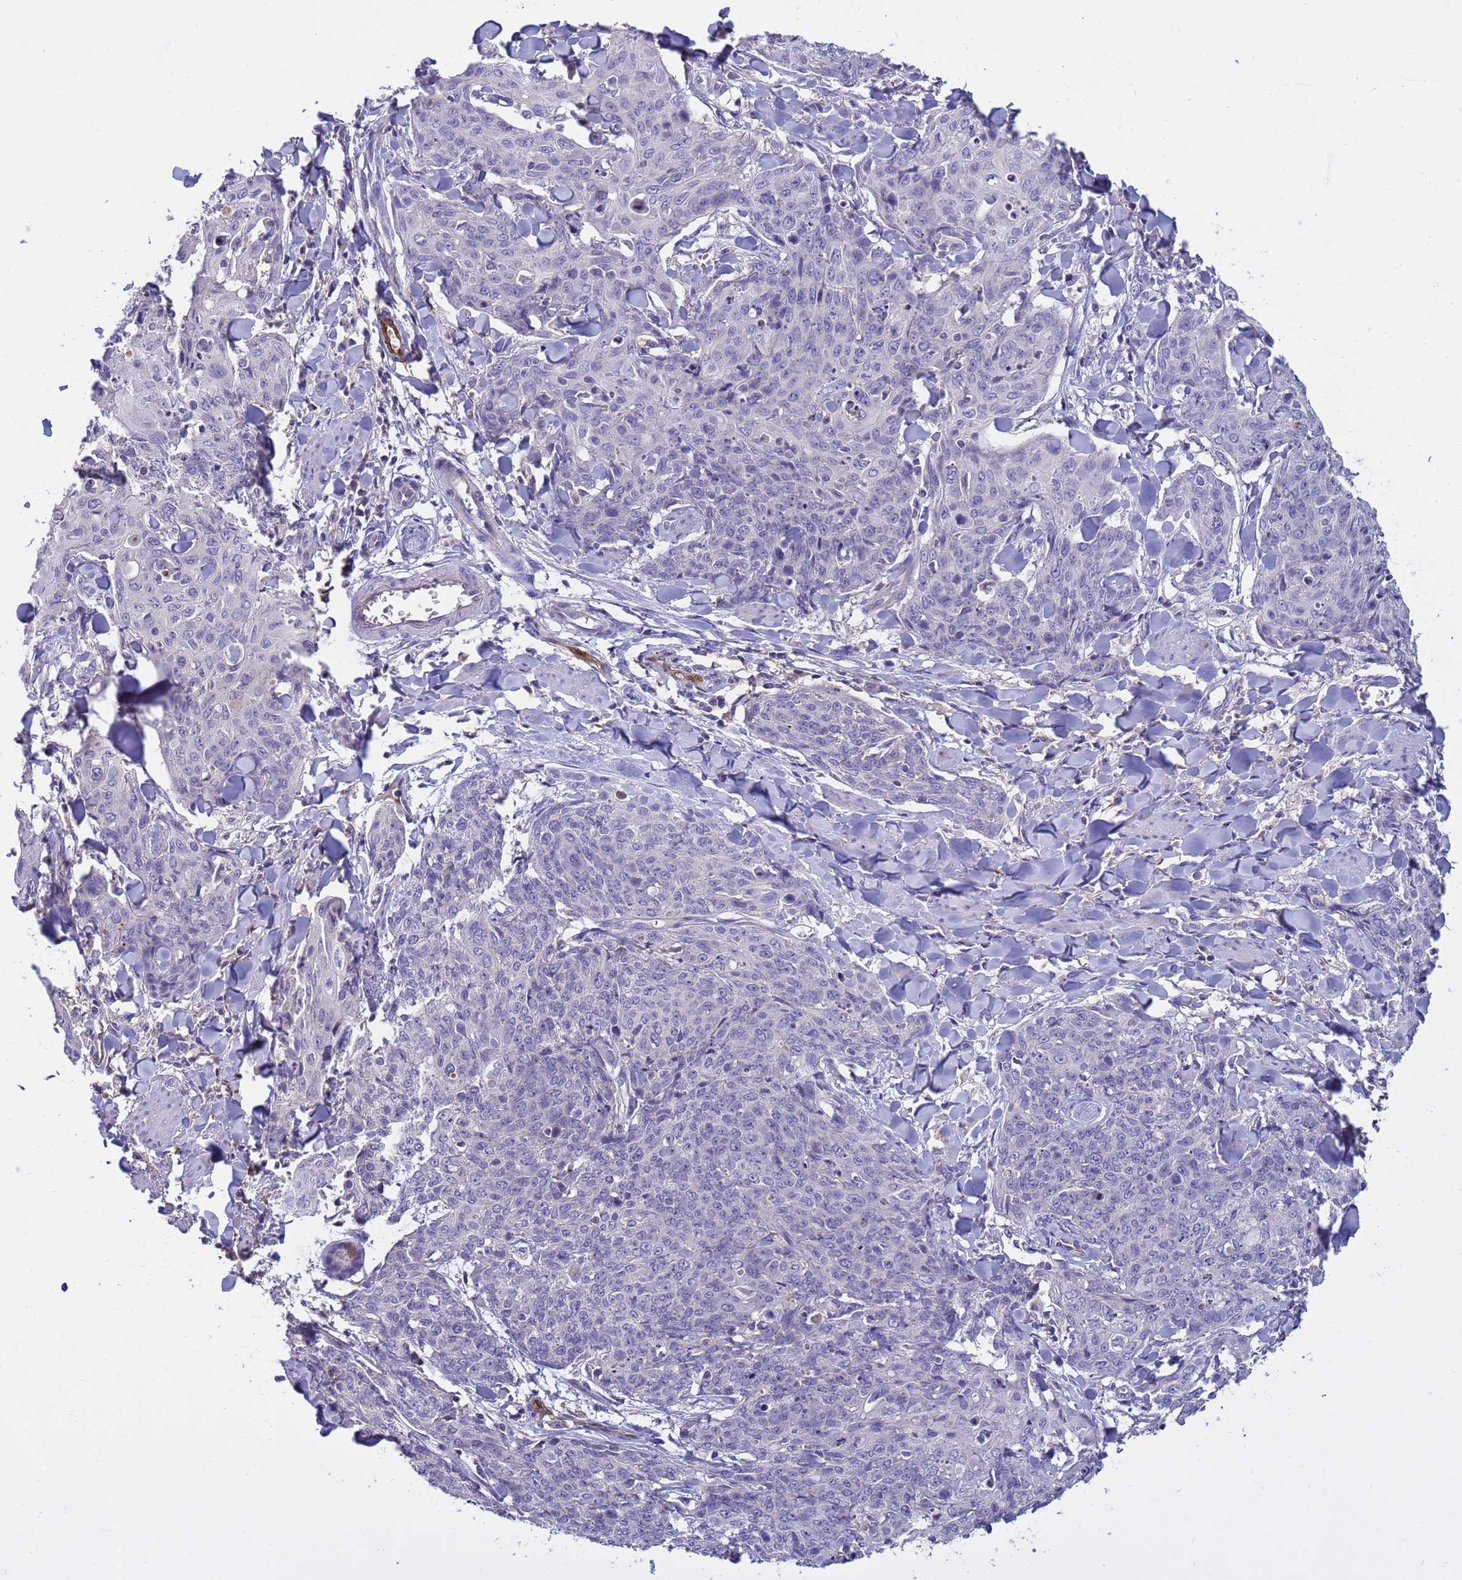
{"staining": {"intensity": "negative", "quantity": "none", "location": "none"}, "tissue": "skin cancer", "cell_type": "Tumor cells", "image_type": "cancer", "snomed": [{"axis": "morphology", "description": "Squamous cell carcinoma, NOS"}, {"axis": "topography", "description": "Skin"}, {"axis": "topography", "description": "Vulva"}], "caption": "Immunohistochemical staining of human skin cancer exhibits no significant staining in tumor cells.", "gene": "PLCXD3", "patient": {"sex": "female", "age": 85}}